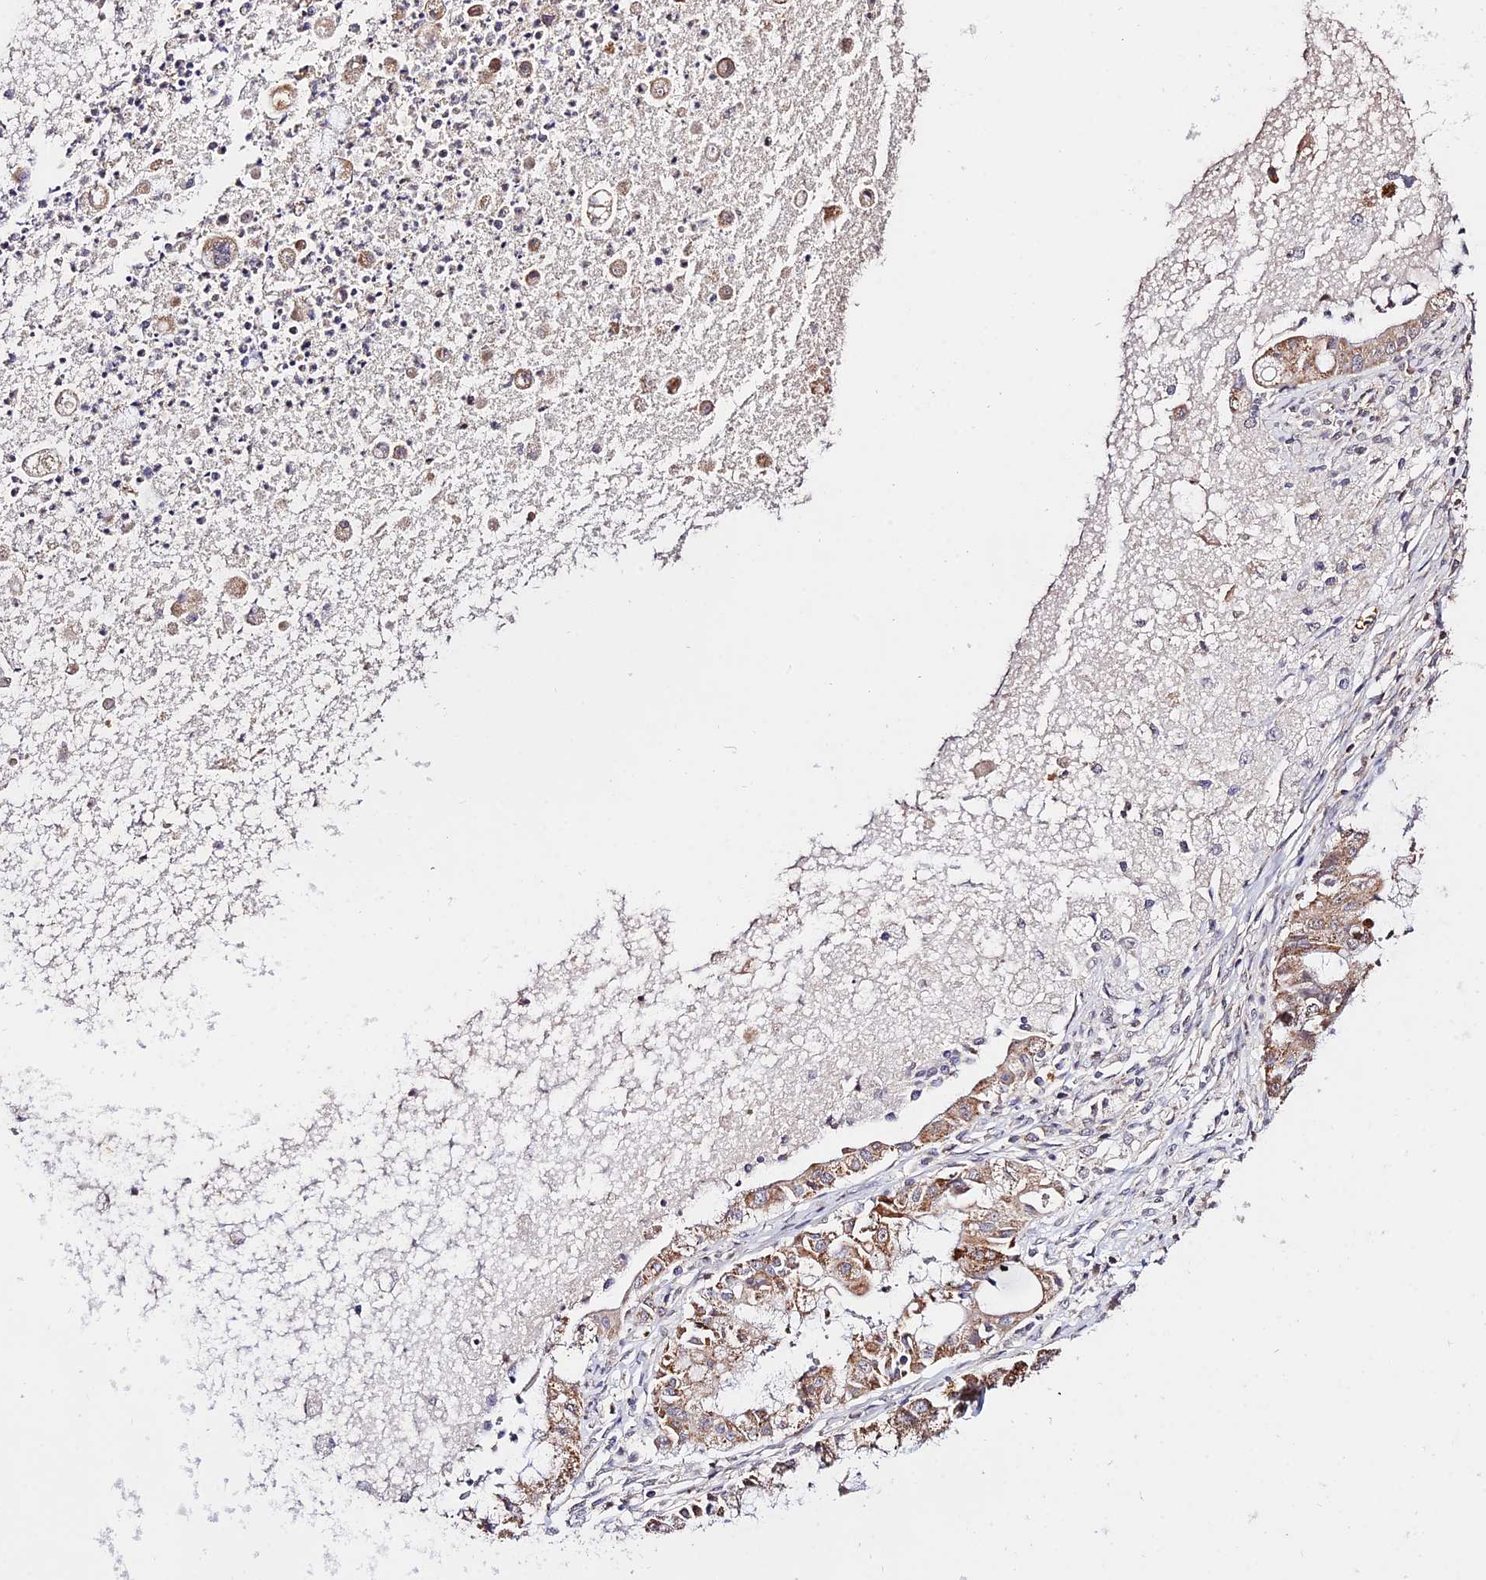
{"staining": {"intensity": "moderate", "quantity": ">75%", "location": "cytoplasmic/membranous"}, "tissue": "ovarian cancer", "cell_type": "Tumor cells", "image_type": "cancer", "snomed": [{"axis": "morphology", "description": "Cystadenocarcinoma, mucinous, NOS"}, {"axis": "topography", "description": "Ovary"}], "caption": "Ovarian mucinous cystadenocarcinoma stained for a protein (brown) displays moderate cytoplasmic/membranous positive staining in about >75% of tumor cells.", "gene": "WDR5B", "patient": {"sex": "female", "age": 70}}